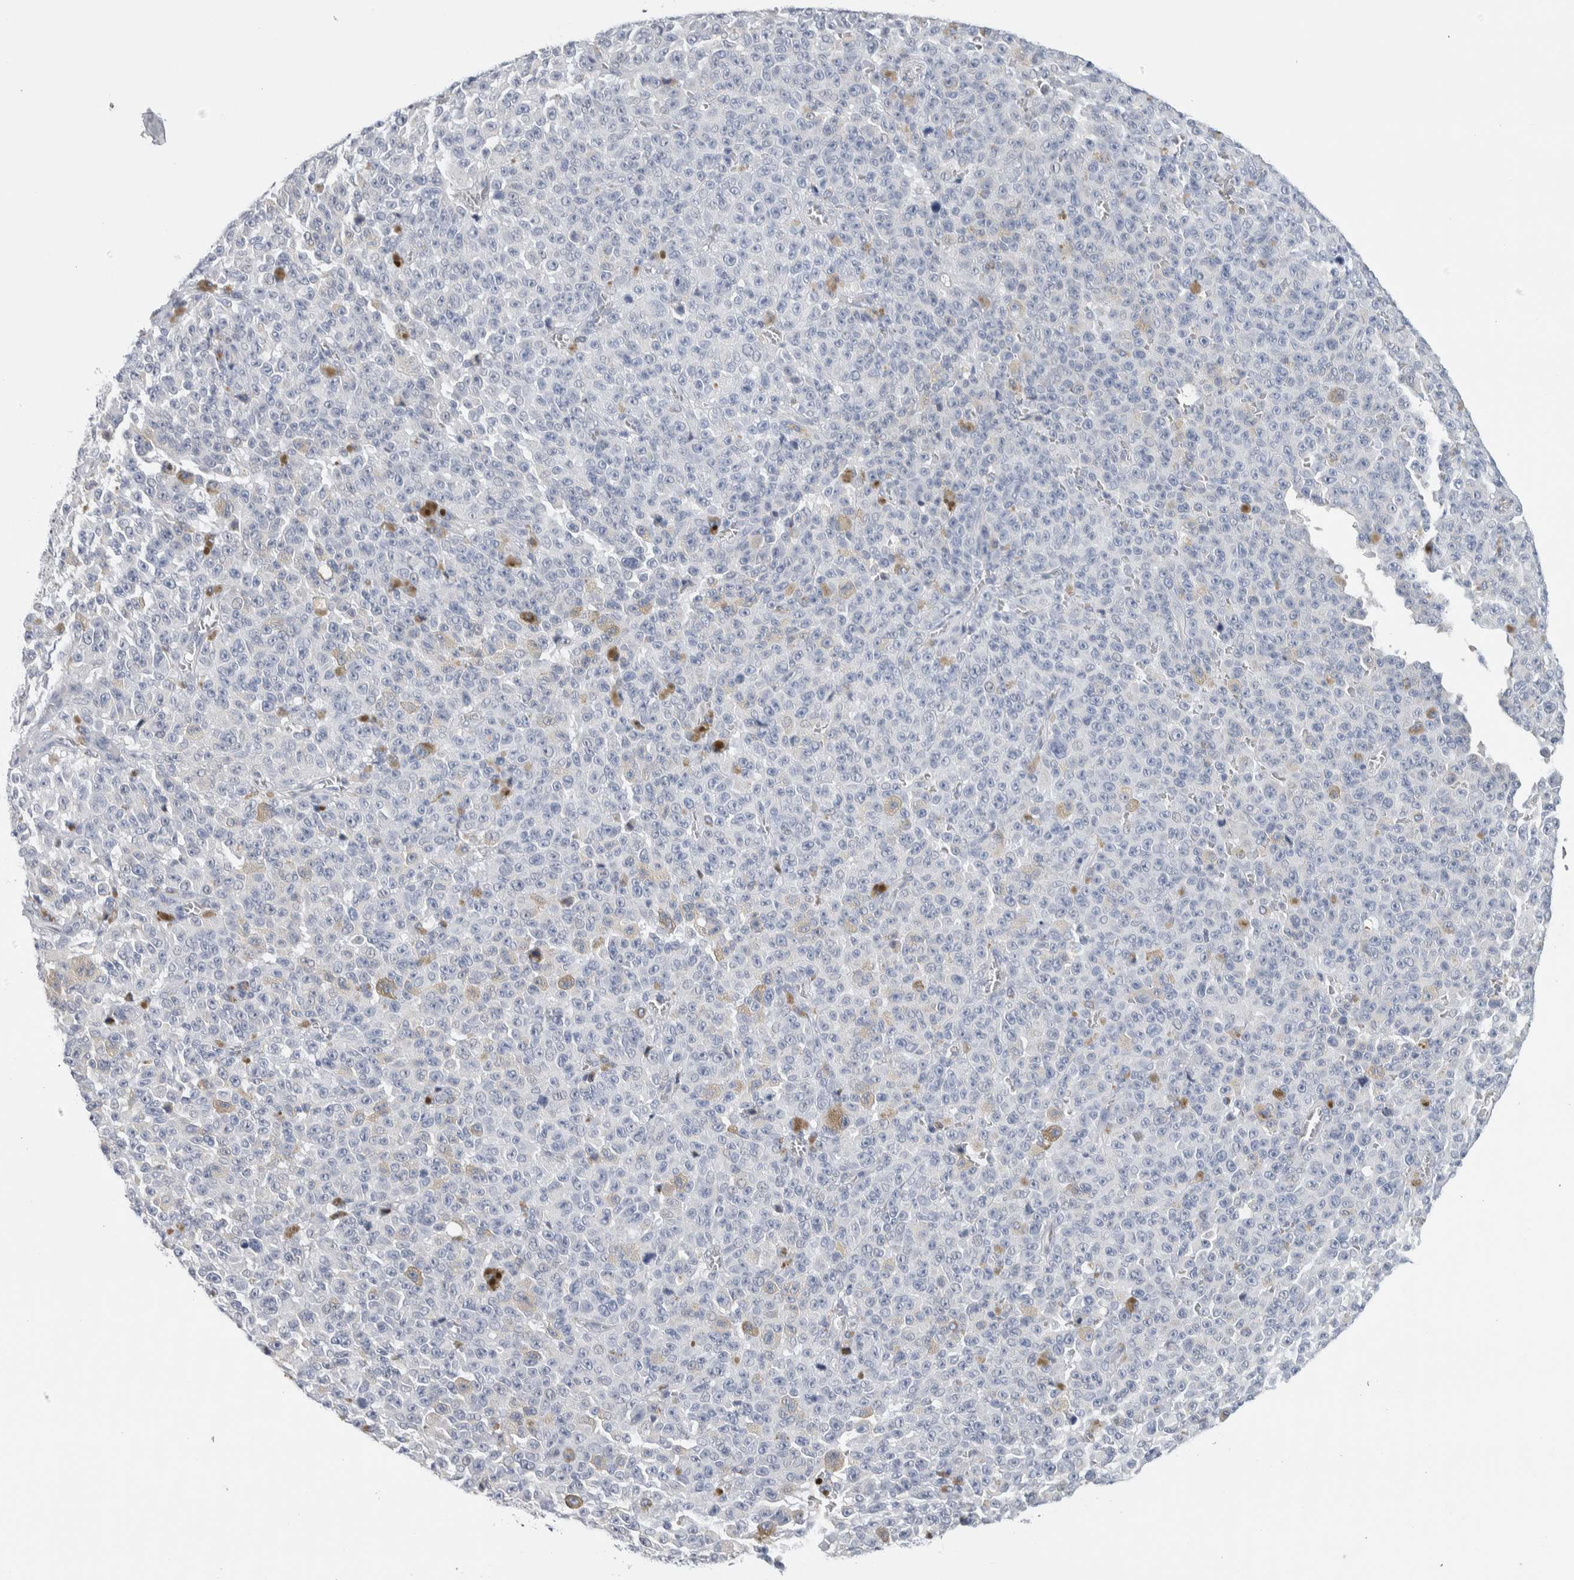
{"staining": {"intensity": "negative", "quantity": "none", "location": "none"}, "tissue": "melanoma", "cell_type": "Tumor cells", "image_type": "cancer", "snomed": [{"axis": "morphology", "description": "Malignant melanoma, NOS"}, {"axis": "topography", "description": "Skin"}], "caption": "The micrograph exhibits no staining of tumor cells in melanoma.", "gene": "SCN2A", "patient": {"sex": "female", "age": 82}}